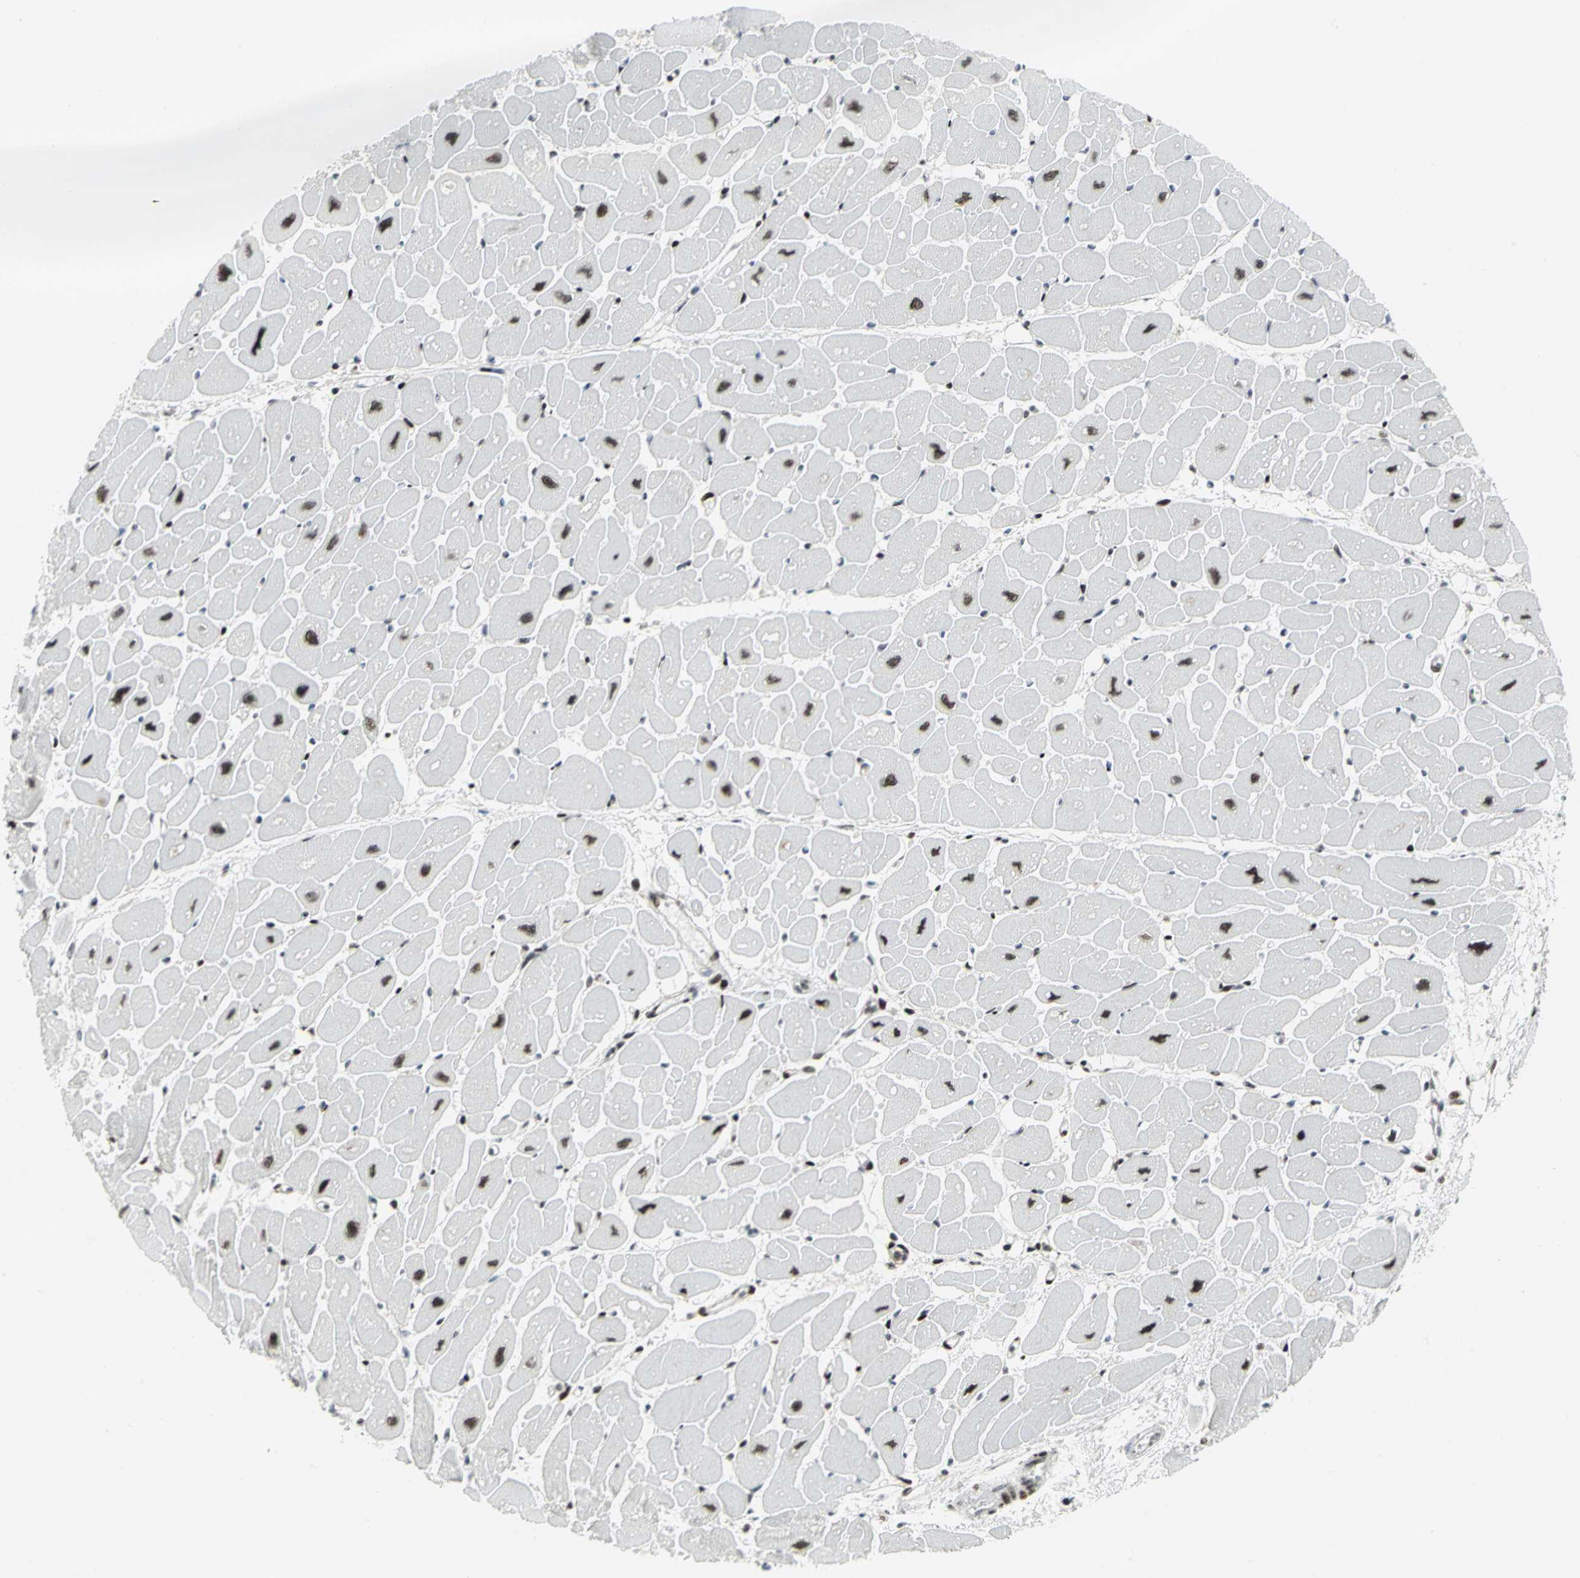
{"staining": {"intensity": "moderate", "quantity": "25%-75%", "location": "nuclear"}, "tissue": "heart muscle", "cell_type": "Cardiomyocytes", "image_type": "normal", "snomed": [{"axis": "morphology", "description": "Normal tissue, NOS"}, {"axis": "topography", "description": "Heart"}], "caption": "Immunohistochemistry of benign human heart muscle reveals medium levels of moderate nuclear expression in approximately 25%-75% of cardiomyocytes.", "gene": "SMARCA4", "patient": {"sex": "female", "age": 54}}